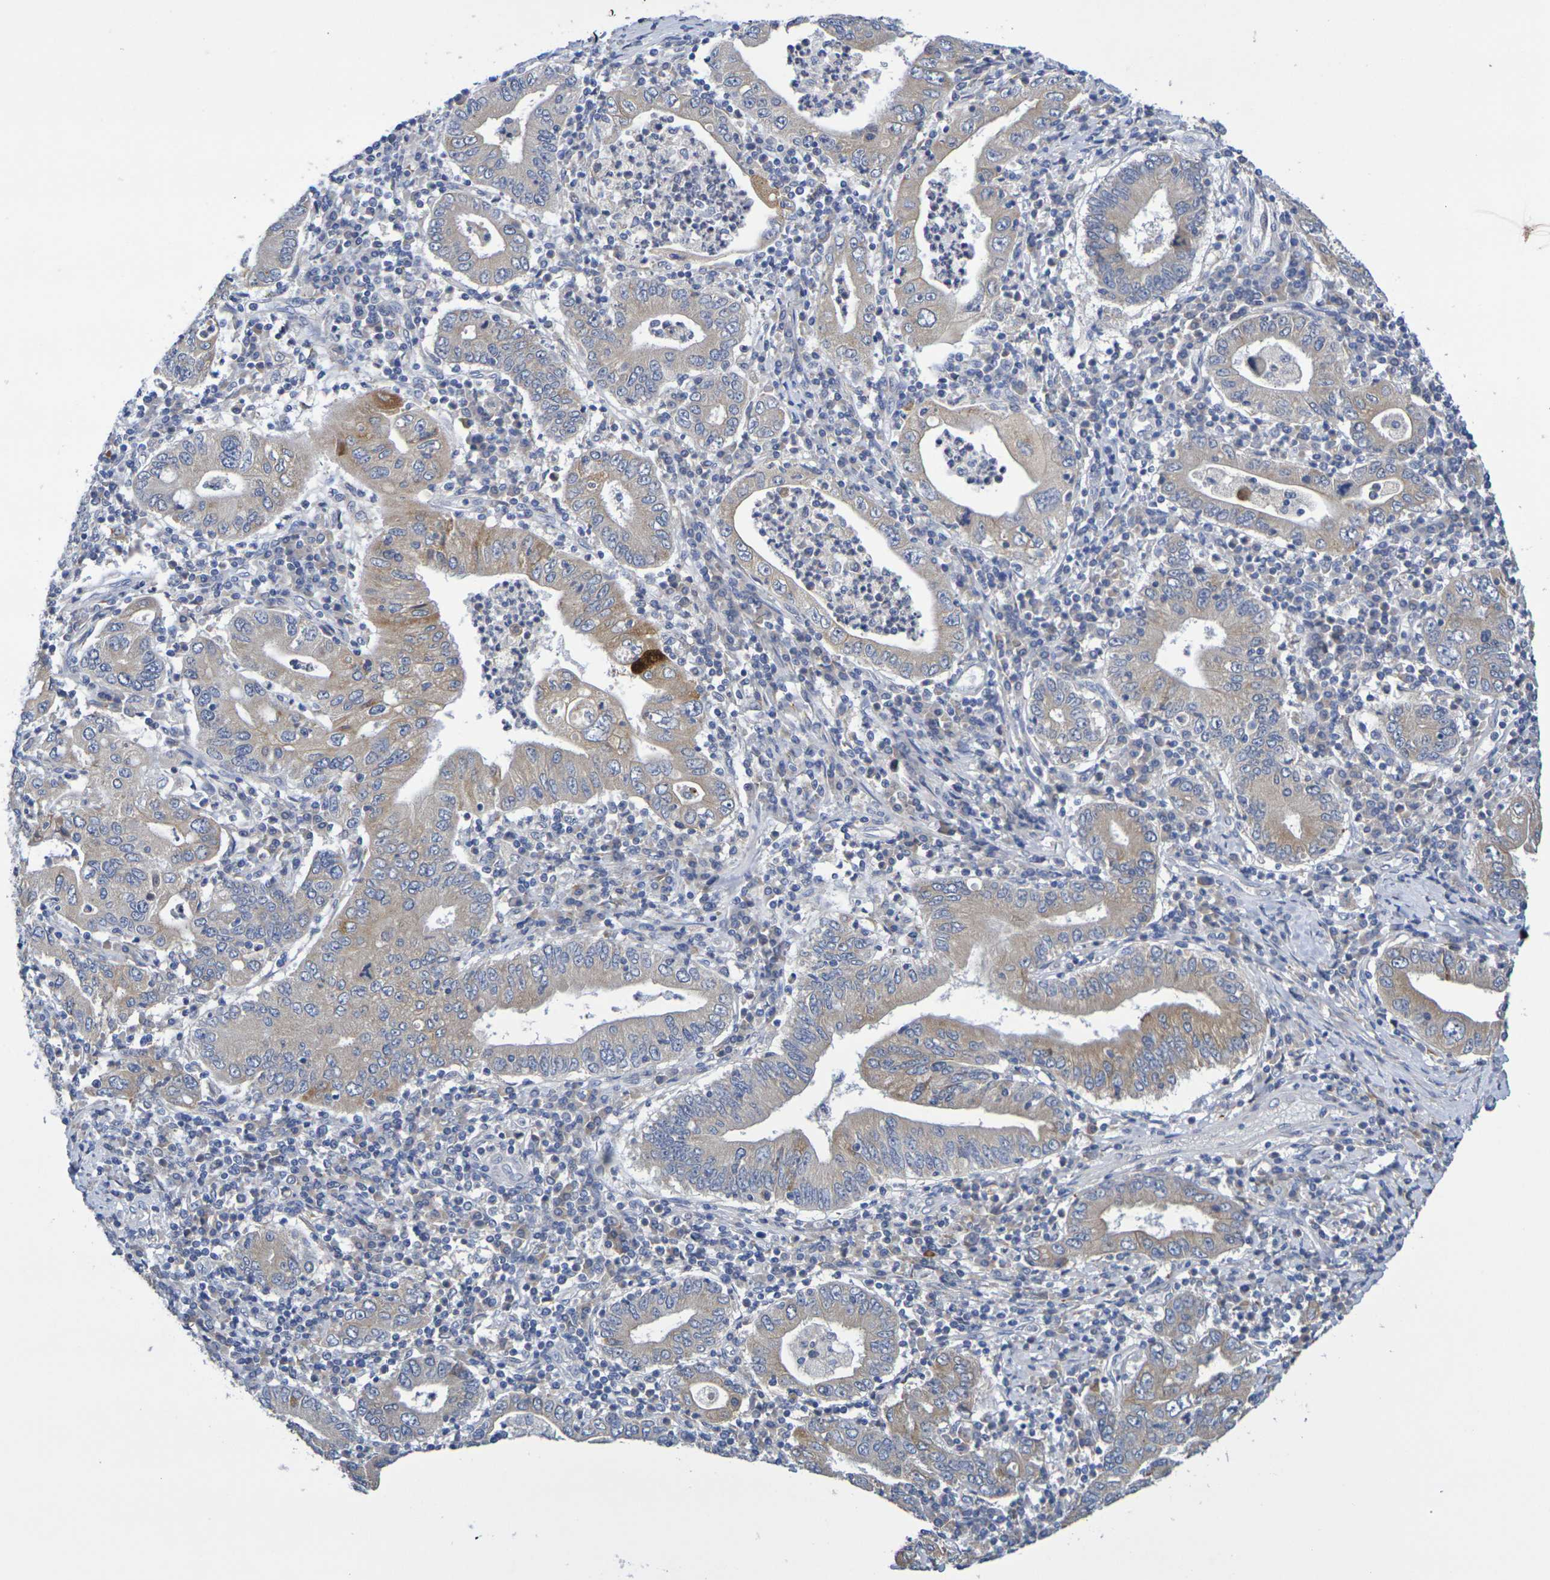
{"staining": {"intensity": "weak", "quantity": "25%-75%", "location": "cytoplasmic/membranous"}, "tissue": "stomach cancer", "cell_type": "Tumor cells", "image_type": "cancer", "snomed": [{"axis": "morphology", "description": "Normal tissue, NOS"}, {"axis": "morphology", "description": "Adenocarcinoma, NOS"}, {"axis": "topography", "description": "Esophagus"}, {"axis": "topography", "description": "Stomach, upper"}, {"axis": "topography", "description": "Peripheral nerve tissue"}], "caption": "Immunohistochemistry (DAB) staining of human stomach adenocarcinoma exhibits weak cytoplasmic/membranous protein staining in about 25%-75% of tumor cells. The protein is shown in brown color, while the nuclei are stained blue.", "gene": "SDC4", "patient": {"sex": "male", "age": 62}}